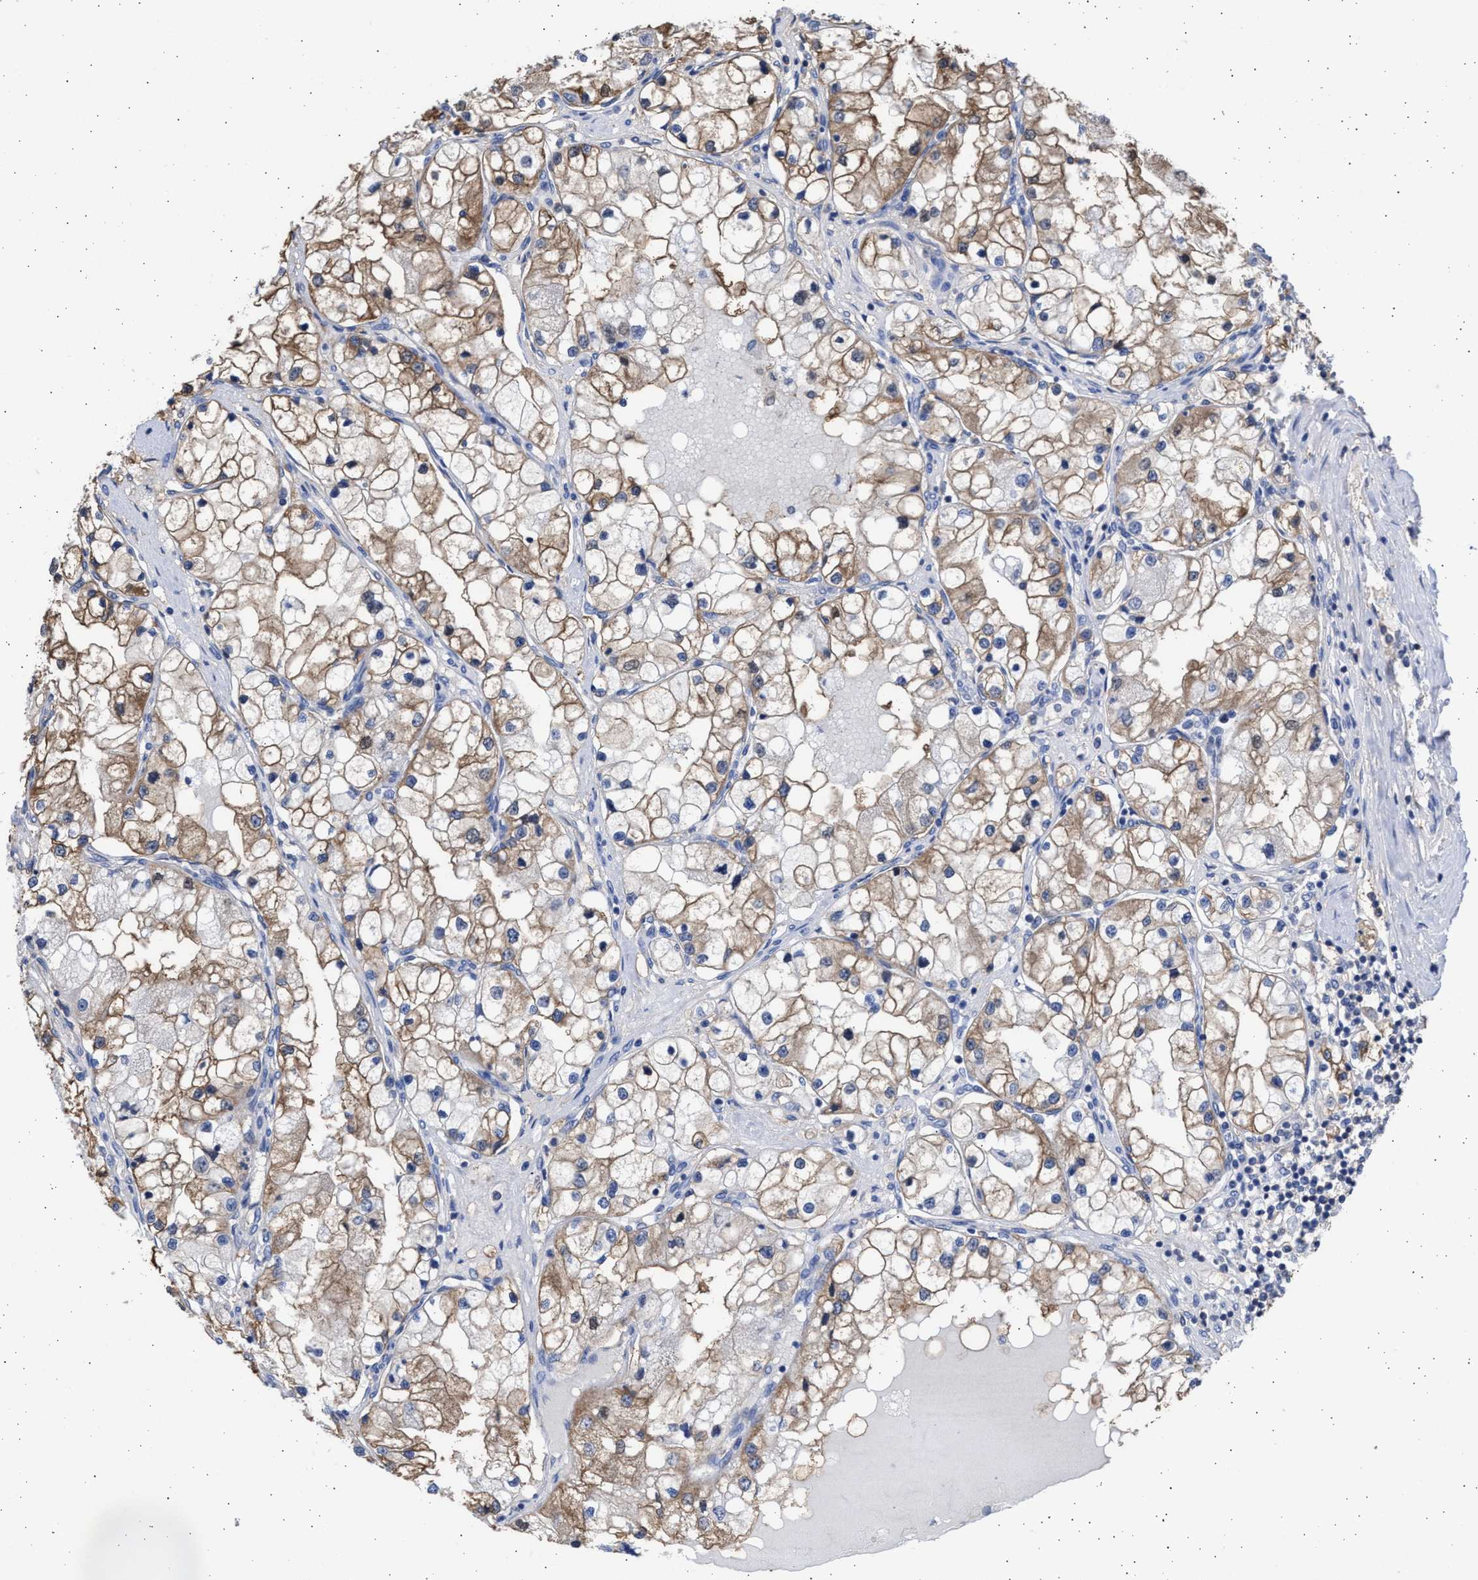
{"staining": {"intensity": "moderate", "quantity": "25%-75%", "location": "cytoplasmic/membranous"}, "tissue": "renal cancer", "cell_type": "Tumor cells", "image_type": "cancer", "snomed": [{"axis": "morphology", "description": "Adenocarcinoma, NOS"}, {"axis": "topography", "description": "Kidney"}], "caption": "The photomicrograph reveals a brown stain indicating the presence of a protein in the cytoplasmic/membranous of tumor cells in adenocarcinoma (renal).", "gene": "ALDOC", "patient": {"sex": "male", "age": 68}}